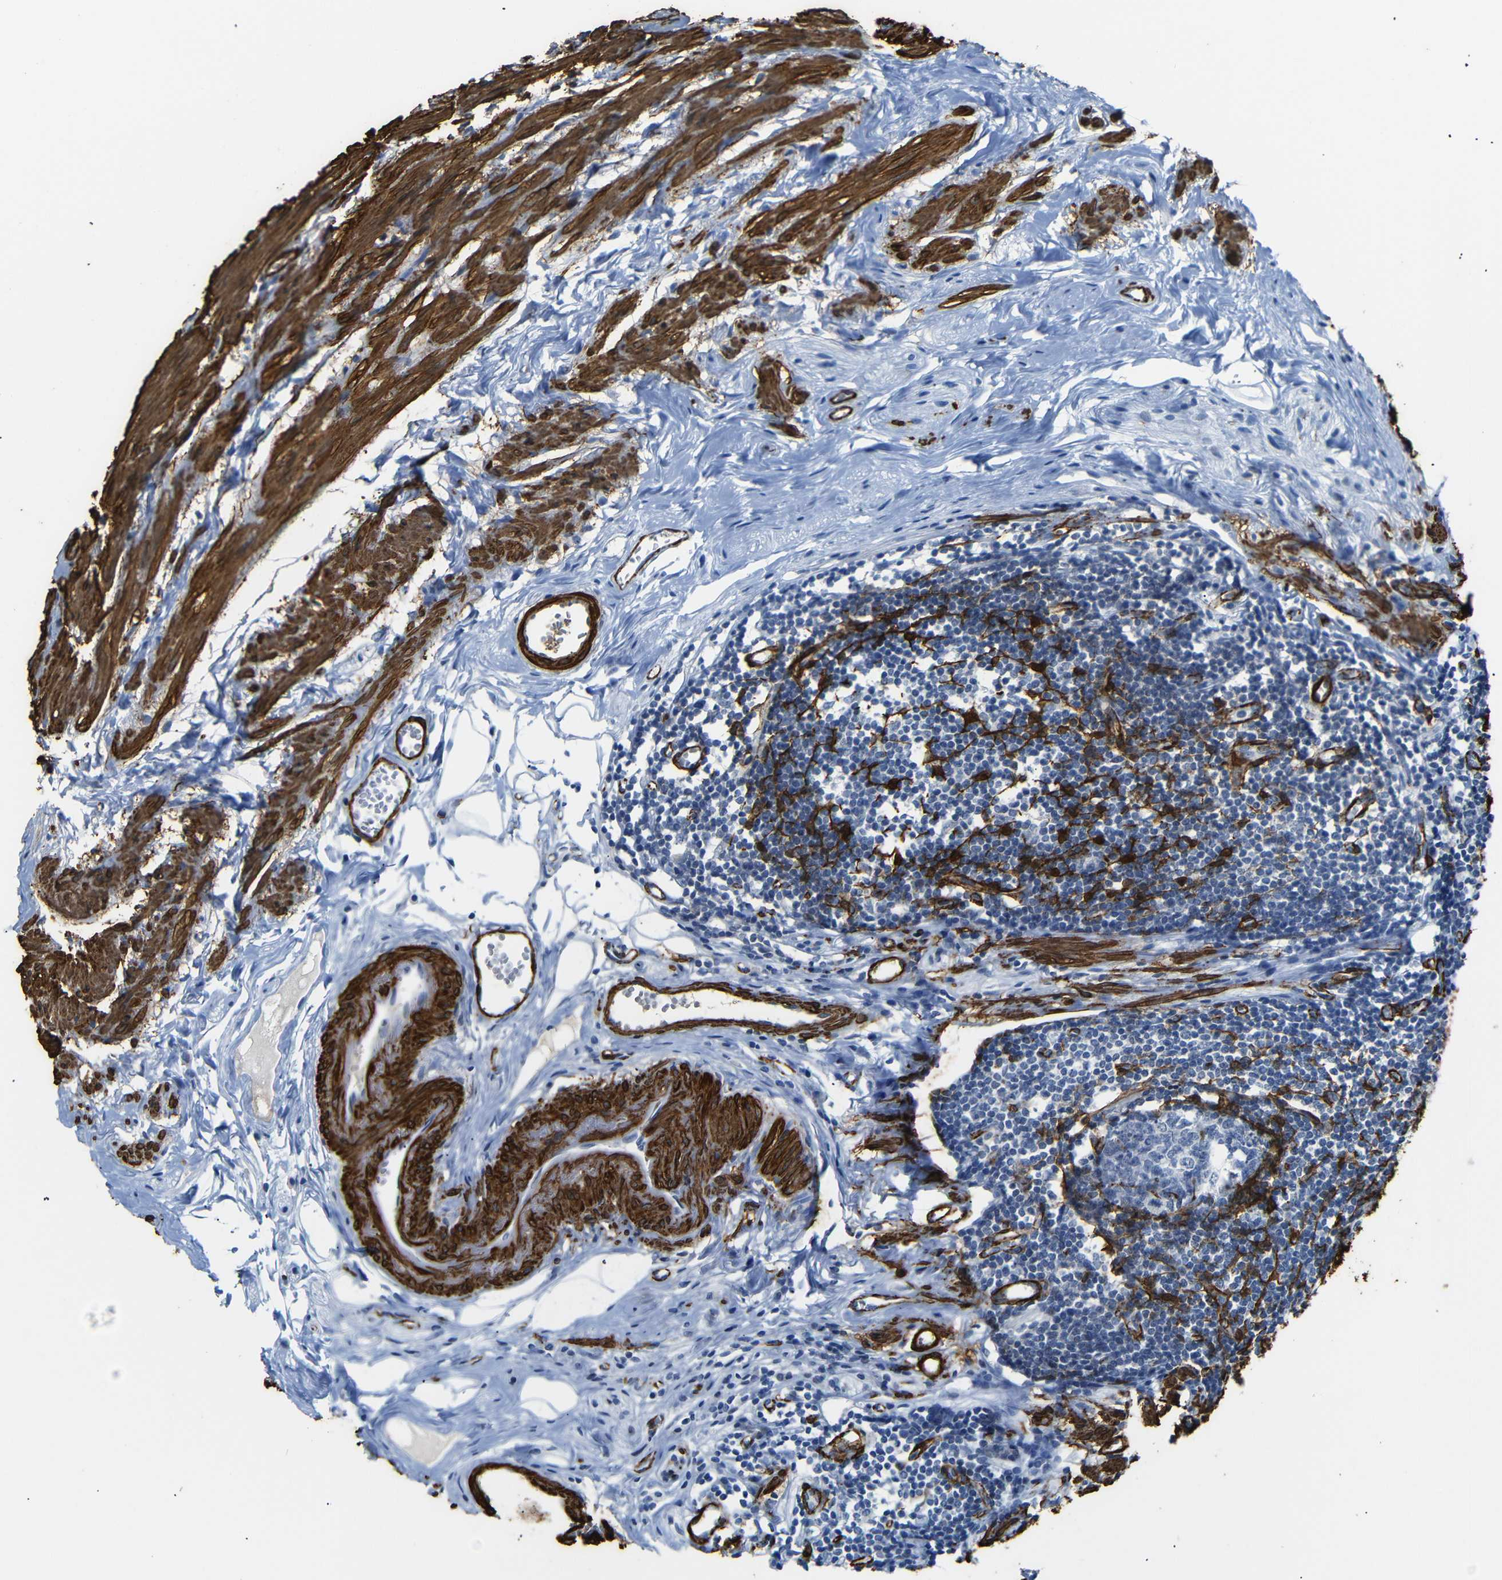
{"staining": {"intensity": "negative", "quantity": "none", "location": "none"}, "tissue": "appendix", "cell_type": "Glandular cells", "image_type": "normal", "snomed": [{"axis": "morphology", "description": "Normal tissue, NOS"}, {"axis": "topography", "description": "Appendix"}], "caption": "IHC histopathology image of benign appendix stained for a protein (brown), which shows no positivity in glandular cells. The staining is performed using DAB (3,3'-diaminobenzidine) brown chromogen with nuclei counter-stained in using hematoxylin.", "gene": "ACTA2", "patient": {"sex": "female", "age": 77}}